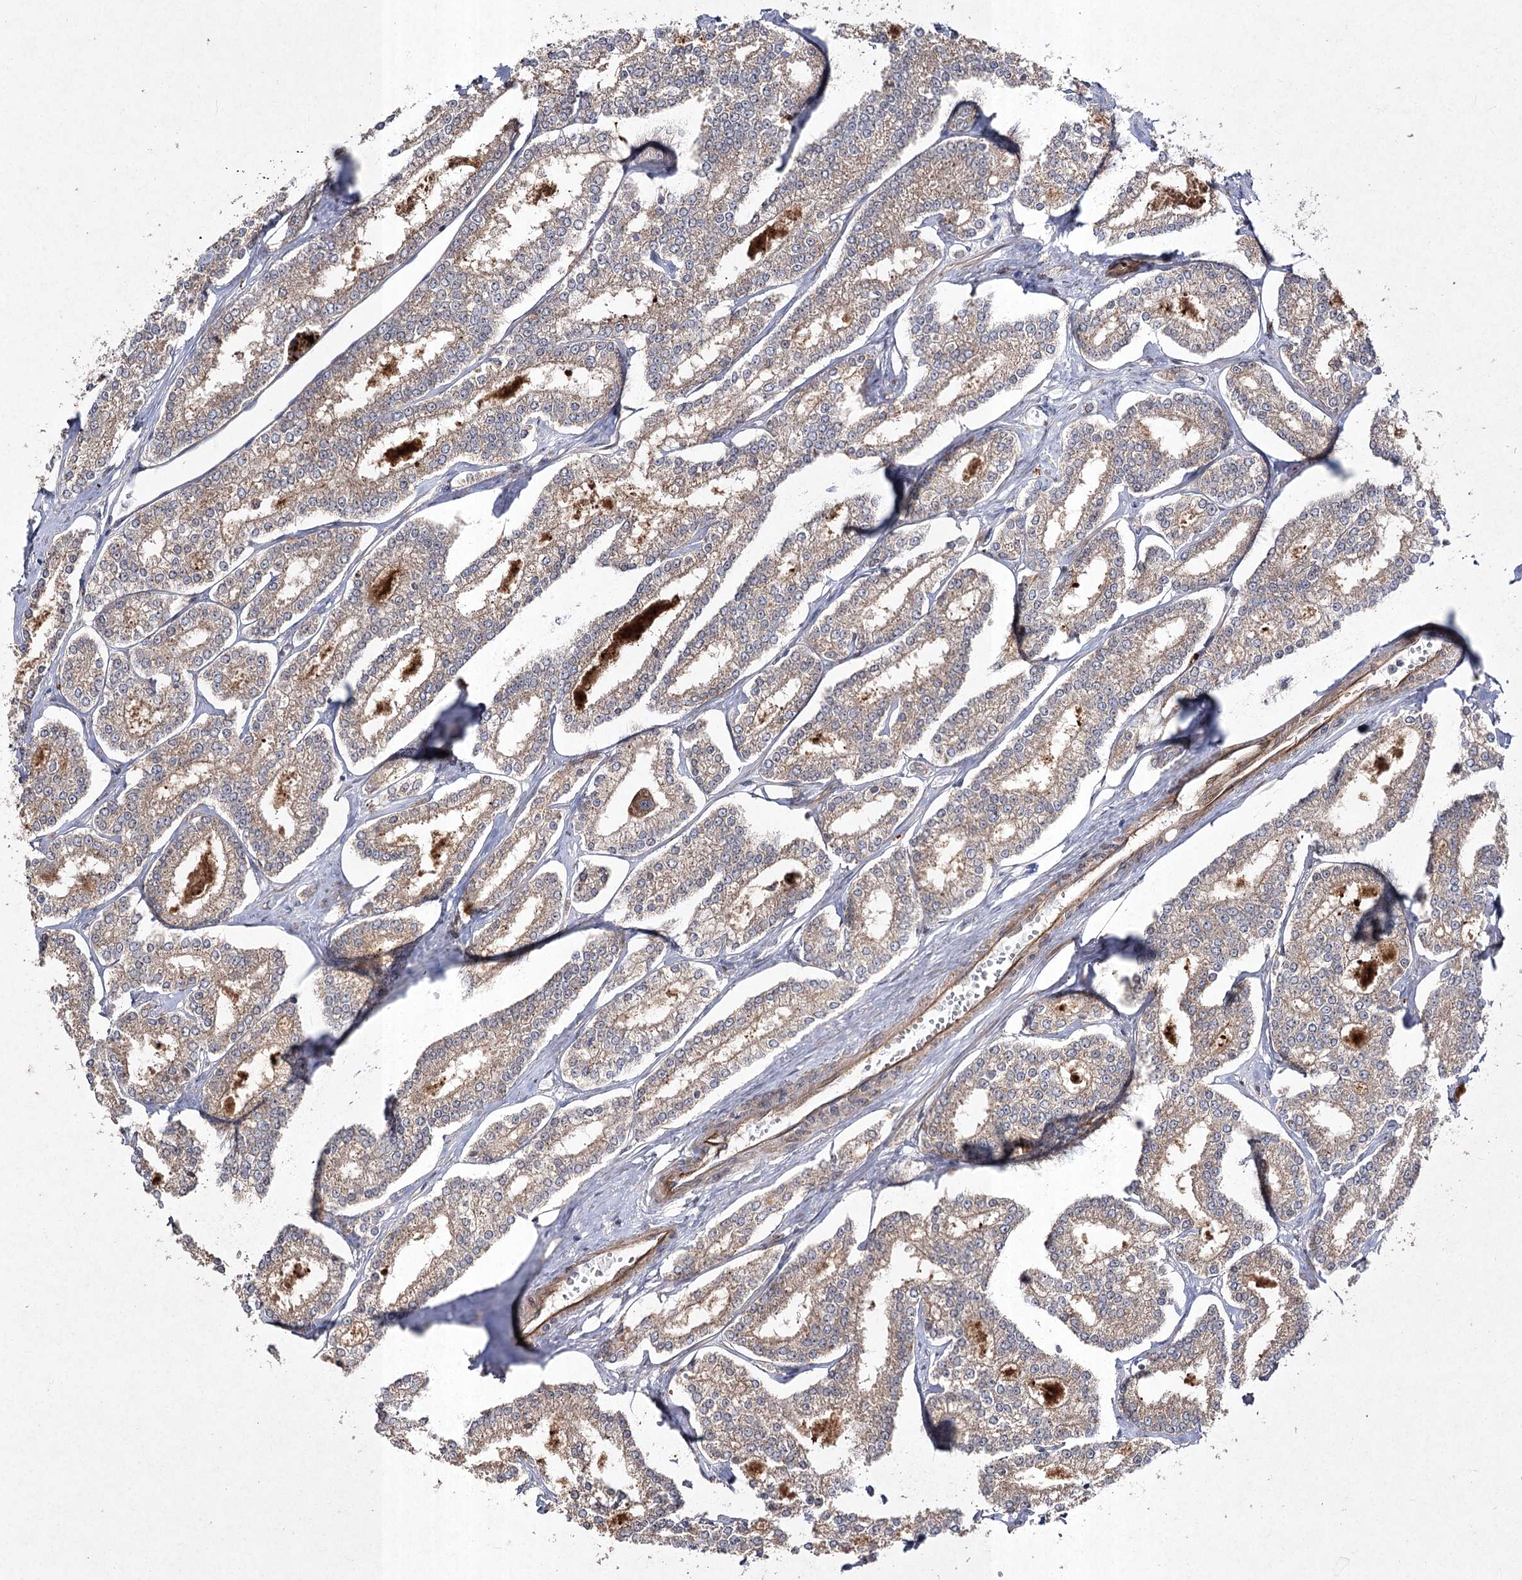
{"staining": {"intensity": "weak", "quantity": ">75%", "location": "cytoplasmic/membranous"}, "tissue": "prostate cancer", "cell_type": "Tumor cells", "image_type": "cancer", "snomed": [{"axis": "morphology", "description": "Normal tissue, NOS"}, {"axis": "morphology", "description": "Adenocarcinoma, High grade"}, {"axis": "topography", "description": "Prostate"}], "caption": "Brown immunohistochemical staining in prostate cancer (high-grade adenocarcinoma) displays weak cytoplasmic/membranous expression in approximately >75% of tumor cells. The protein is shown in brown color, while the nuclei are stained blue.", "gene": "FANCL", "patient": {"sex": "male", "age": 83}}